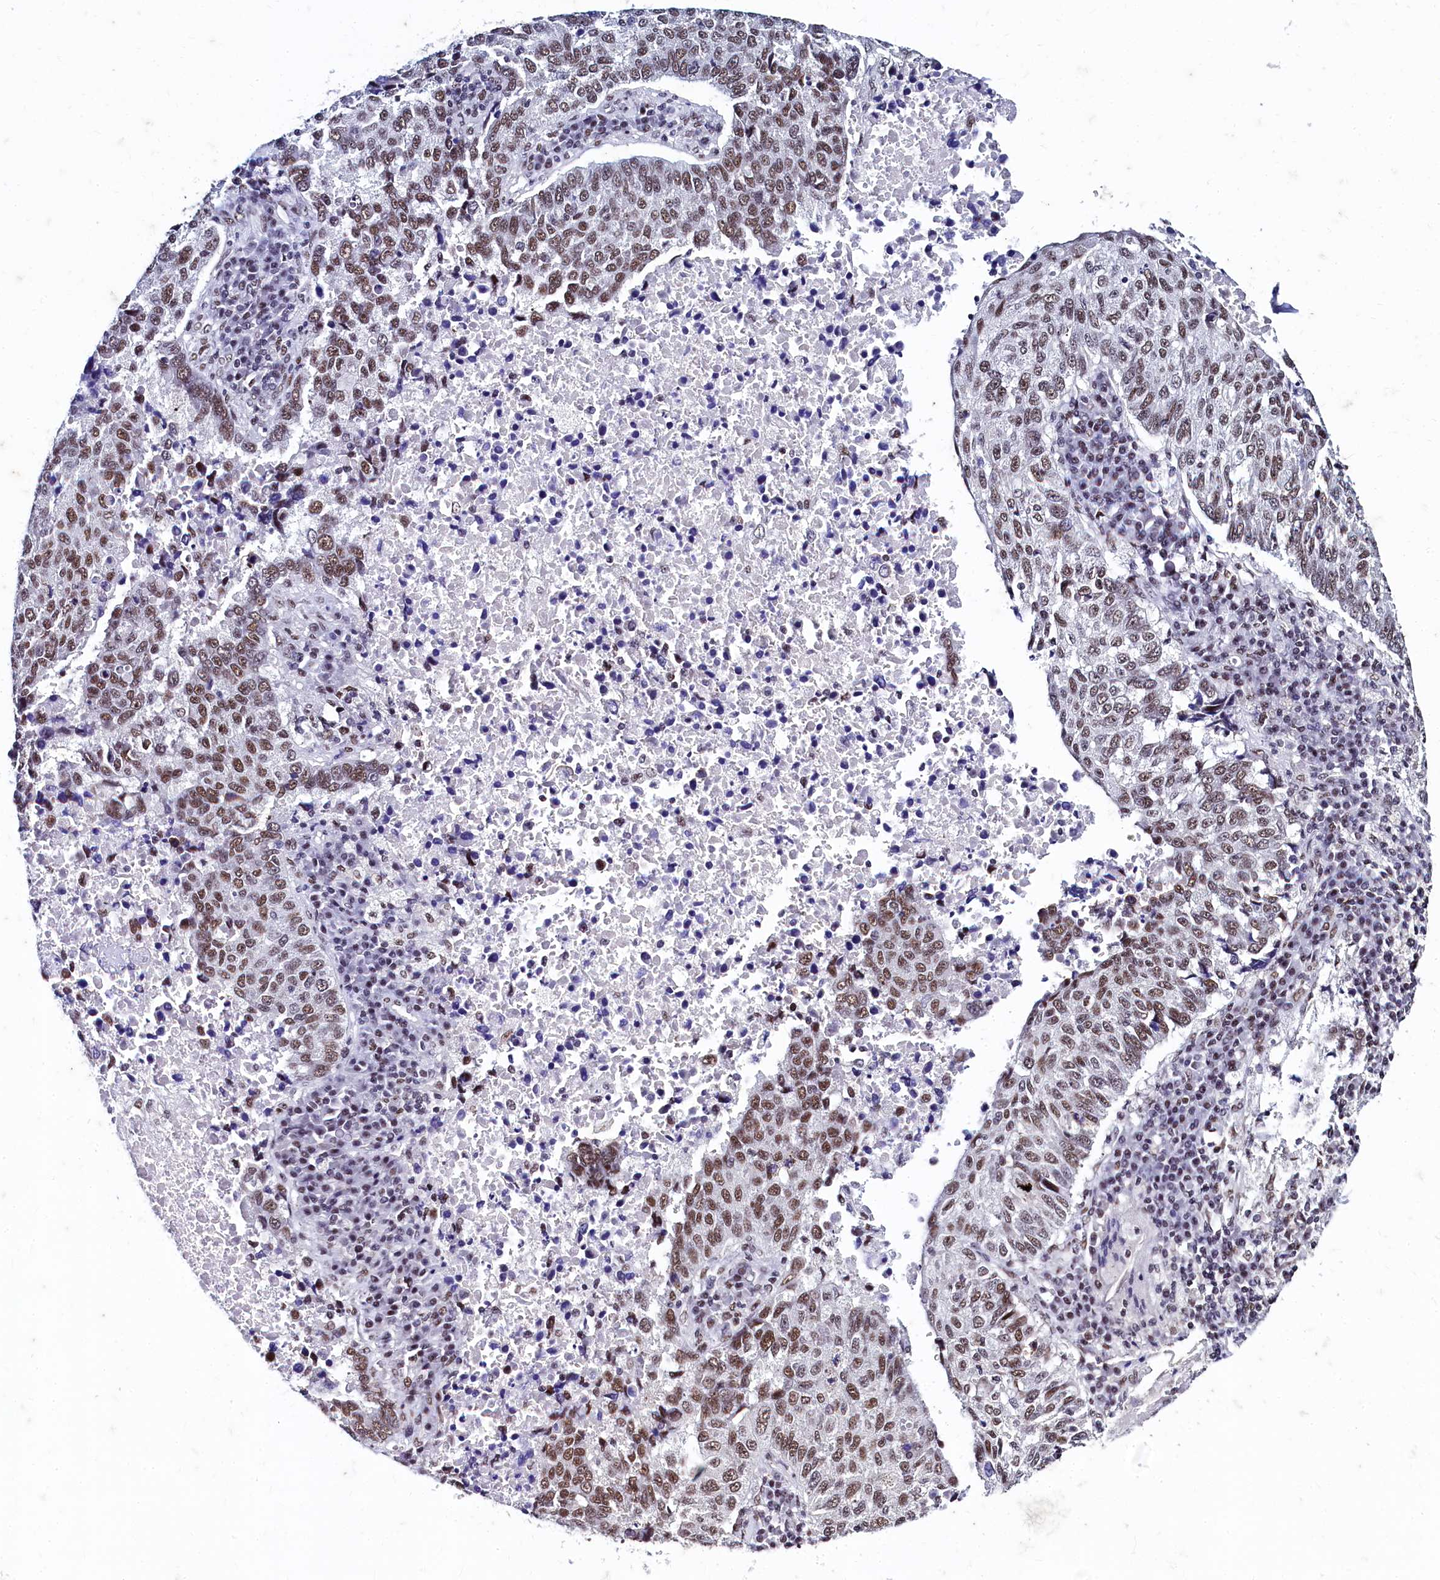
{"staining": {"intensity": "moderate", "quantity": ">75%", "location": "nuclear"}, "tissue": "lung cancer", "cell_type": "Tumor cells", "image_type": "cancer", "snomed": [{"axis": "morphology", "description": "Squamous cell carcinoma, NOS"}, {"axis": "topography", "description": "Lung"}], "caption": "Lung cancer was stained to show a protein in brown. There is medium levels of moderate nuclear staining in approximately >75% of tumor cells. (IHC, brightfield microscopy, high magnification).", "gene": "CPSF7", "patient": {"sex": "male", "age": 73}}